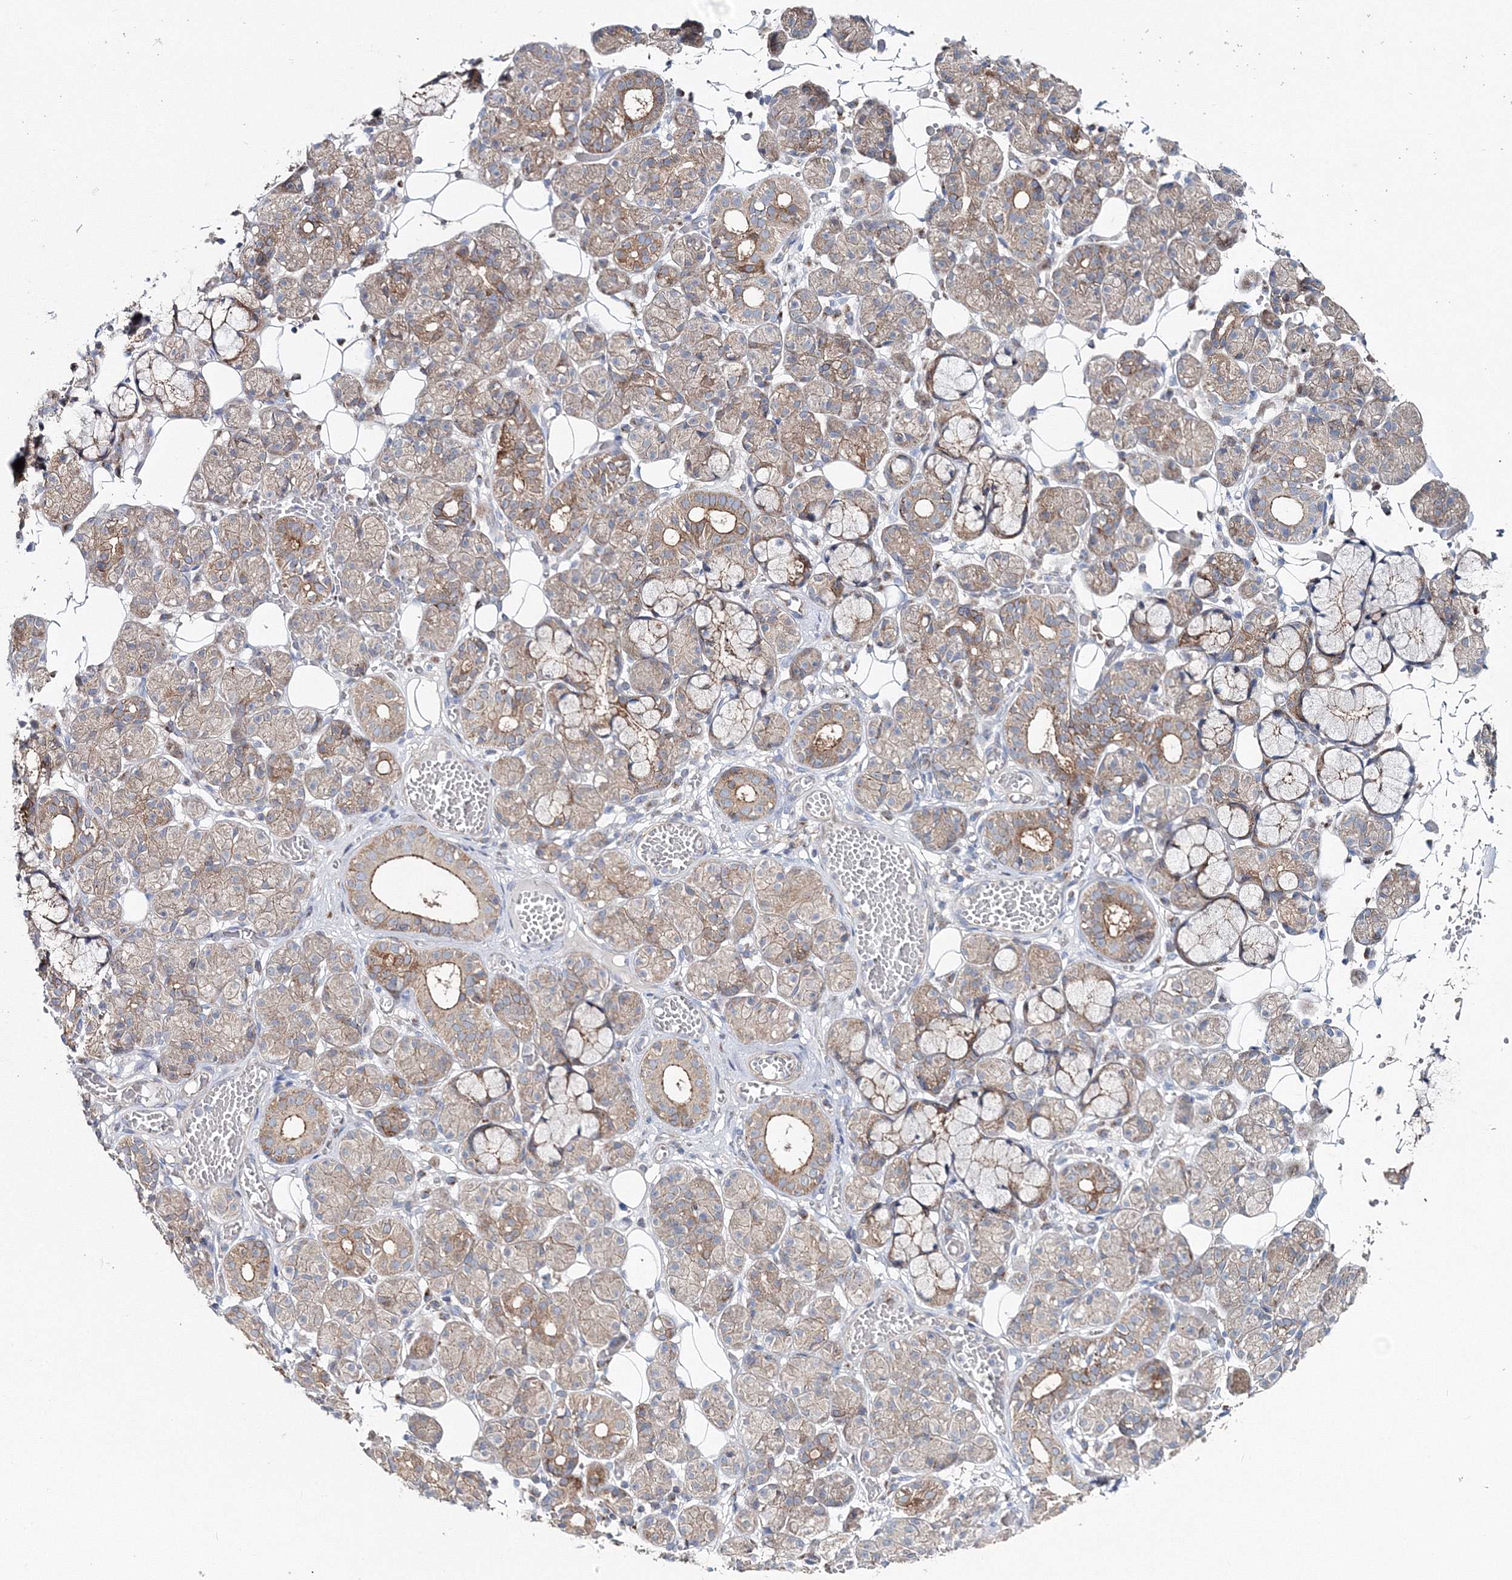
{"staining": {"intensity": "moderate", "quantity": "25%-75%", "location": "cytoplasmic/membranous"}, "tissue": "salivary gland", "cell_type": "Glandular cells", "image_type": "normal", "snomed": [{"axis": "morphology", "description": "Normal tissue, NOS"}, {"axis": "topography", "description": "Salivary gland"}], "caption": "Unremarkable salivary gland exhibits moderate cytoplasmic/membranous staining in approximately 25%-75% of glandular cells.", "gene": "GGA2", "patient": {"sex": "male", "age": 63}}